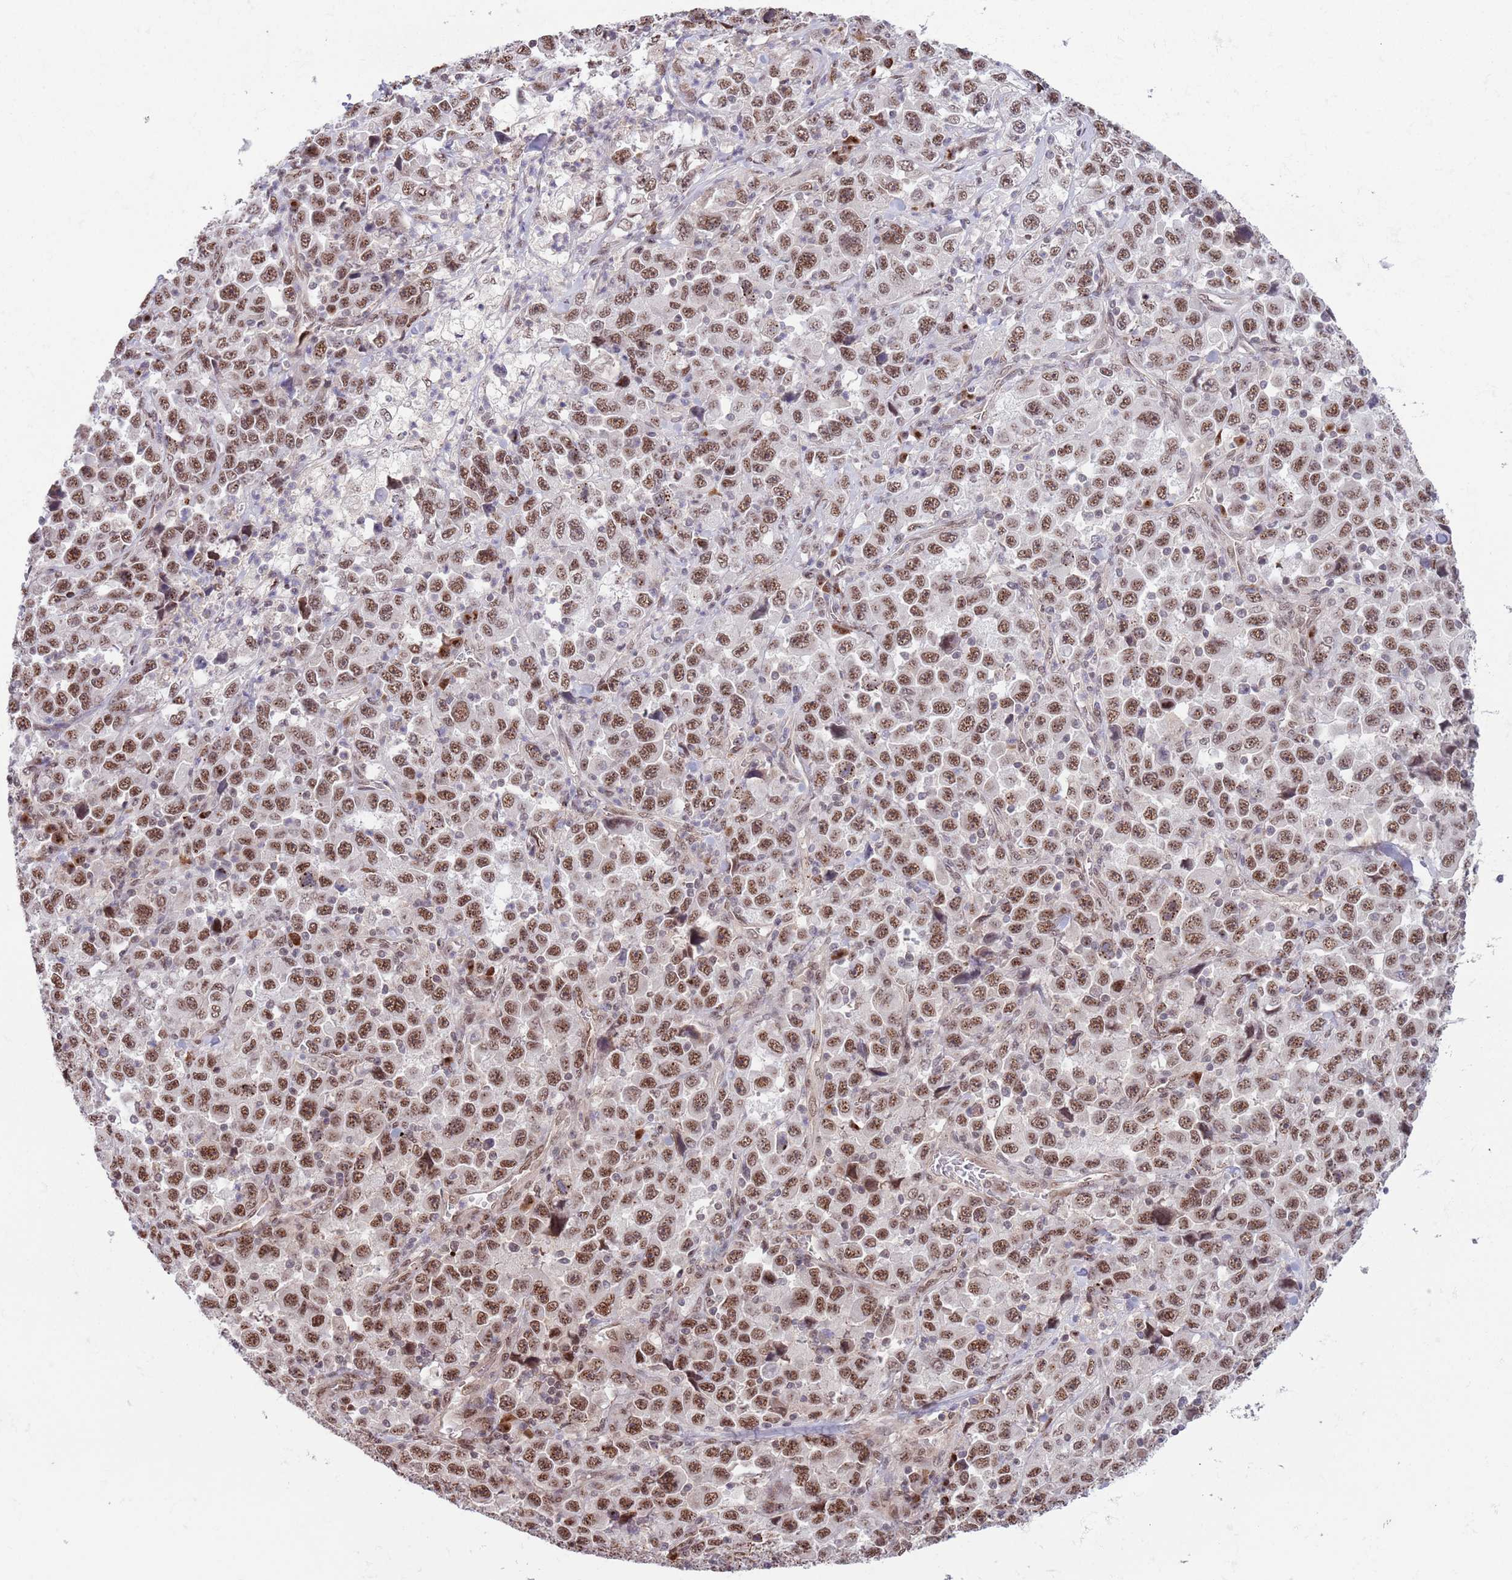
{"staining": {"intensity": "moderate", "quantity": ">75%", "location": "nuclear"}, "tissue": "stomach cancer", "cell_type": "Tumor cells", "image_type": "cancer", "snomed": [{"axis": "morphology", "description": "Normal tissue, NOS"}, {"axis": "morphology", "description": "Adenocarcinoma, NOS"}, {"axis": "topography", "description": "Stomach, upper"}, {"axis": "topography", "description": "Stomach"}], "caption": "The histopathology image shows a brown stain indicating the presence of a protein in the nuclear of tumor cells in stomach cancer (adenocarcinoma).", "gene": "SIPA1L3", "patient": {"sex": "male", "age": 59}}